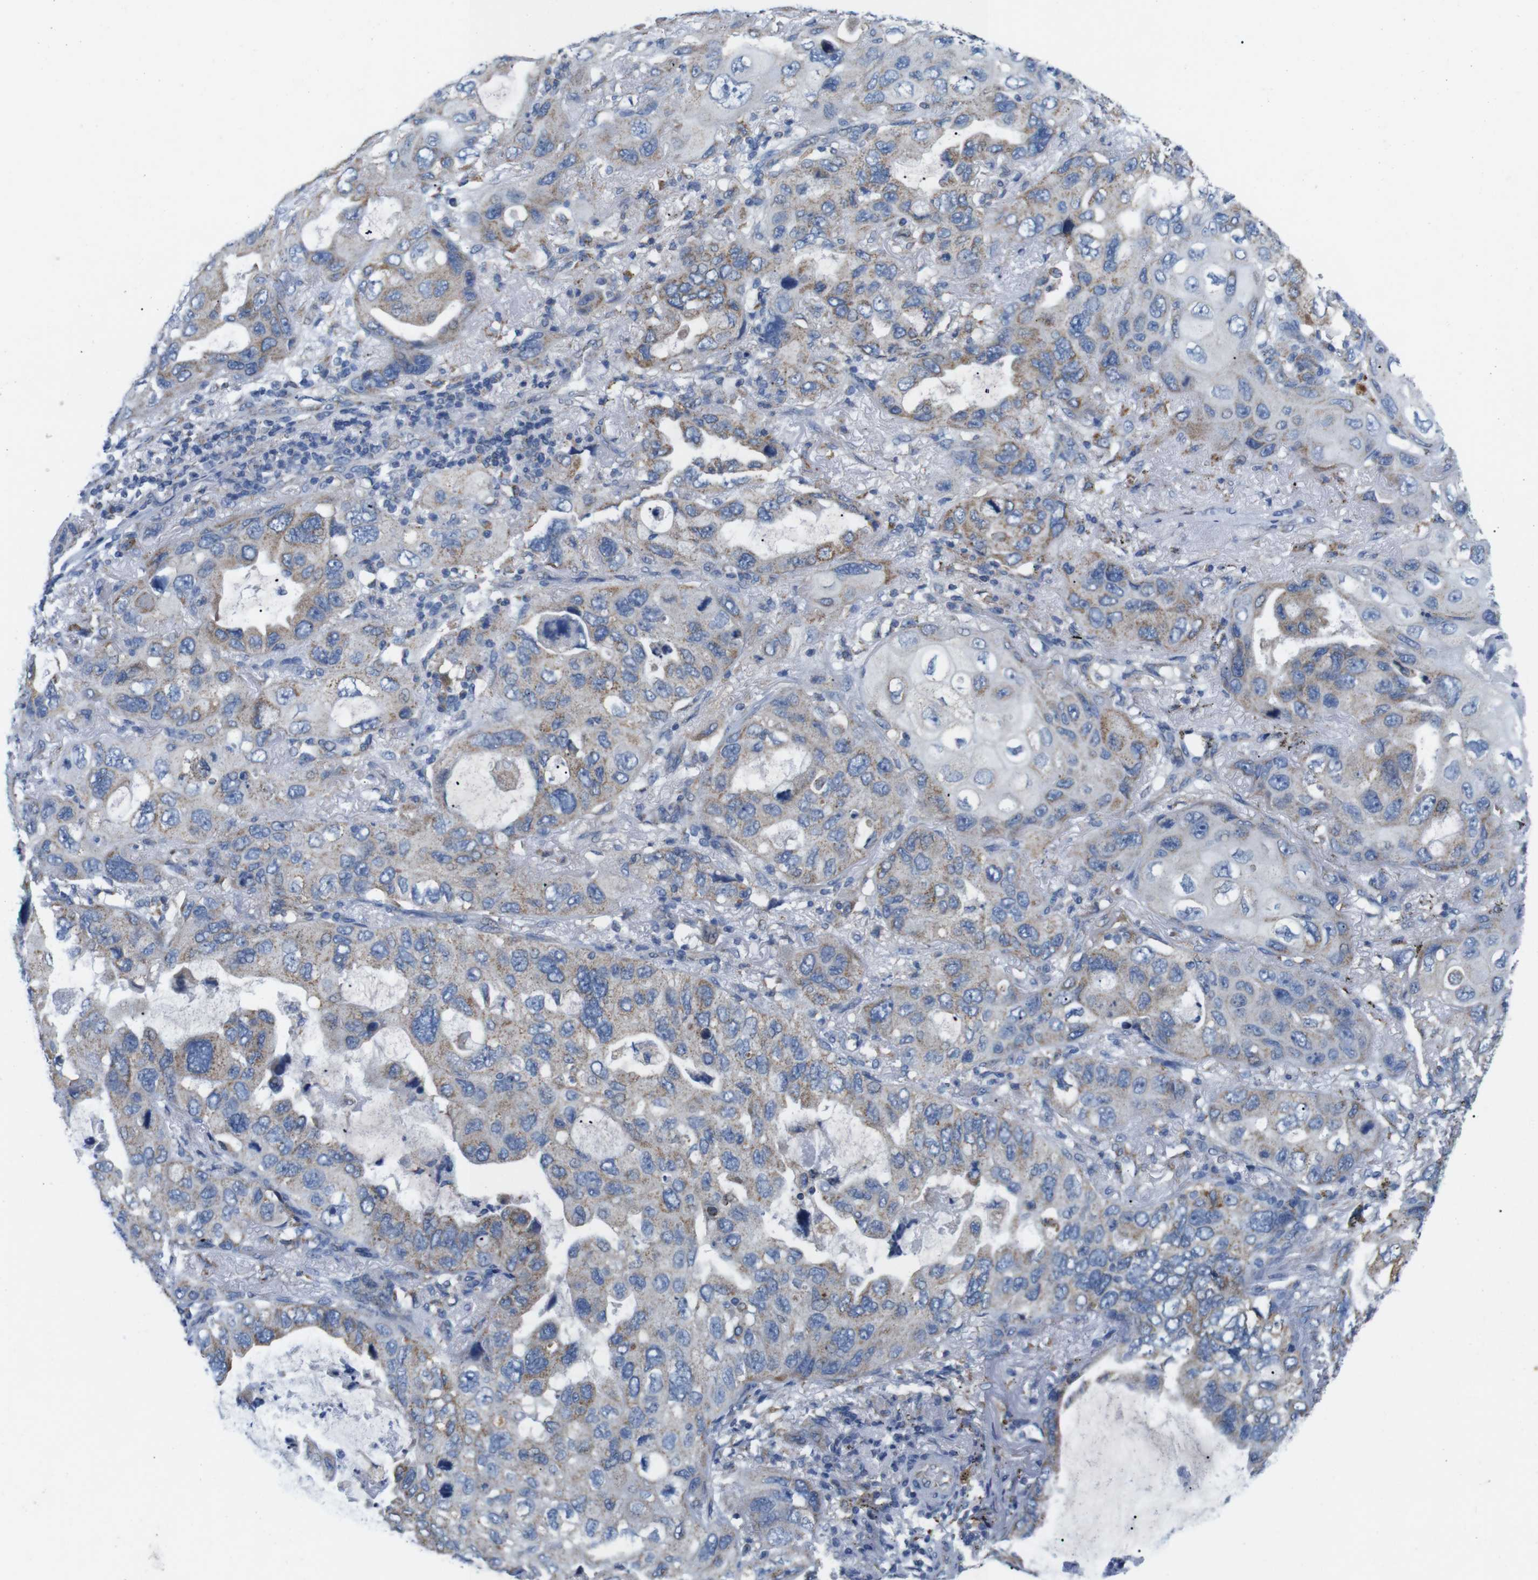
{"staining": {"intensity": "weak", "quantity": "25%-75%", "location": "cytoplasmic/membranous"}, "tissue": "lung cancer", "cell_type": "Tumor cells", "image_type": "cancer", "snomed": [{"axis": "morphology", "description": "Squamous cell carcinoma, NOS"}, {"axis": "topography", "description": "Lung"}], "caption": "Immunohistochemistry (IHC) micrograph of lung cancer (squamous cell carcinoma) stained for a protein (brown), which reveals low levels of weak cytoplasmic/membranous expression in approximately 25%-75% of tumor cells.", "gene": "F2RL1", "patient": {"sex": "female", "age": 73}}